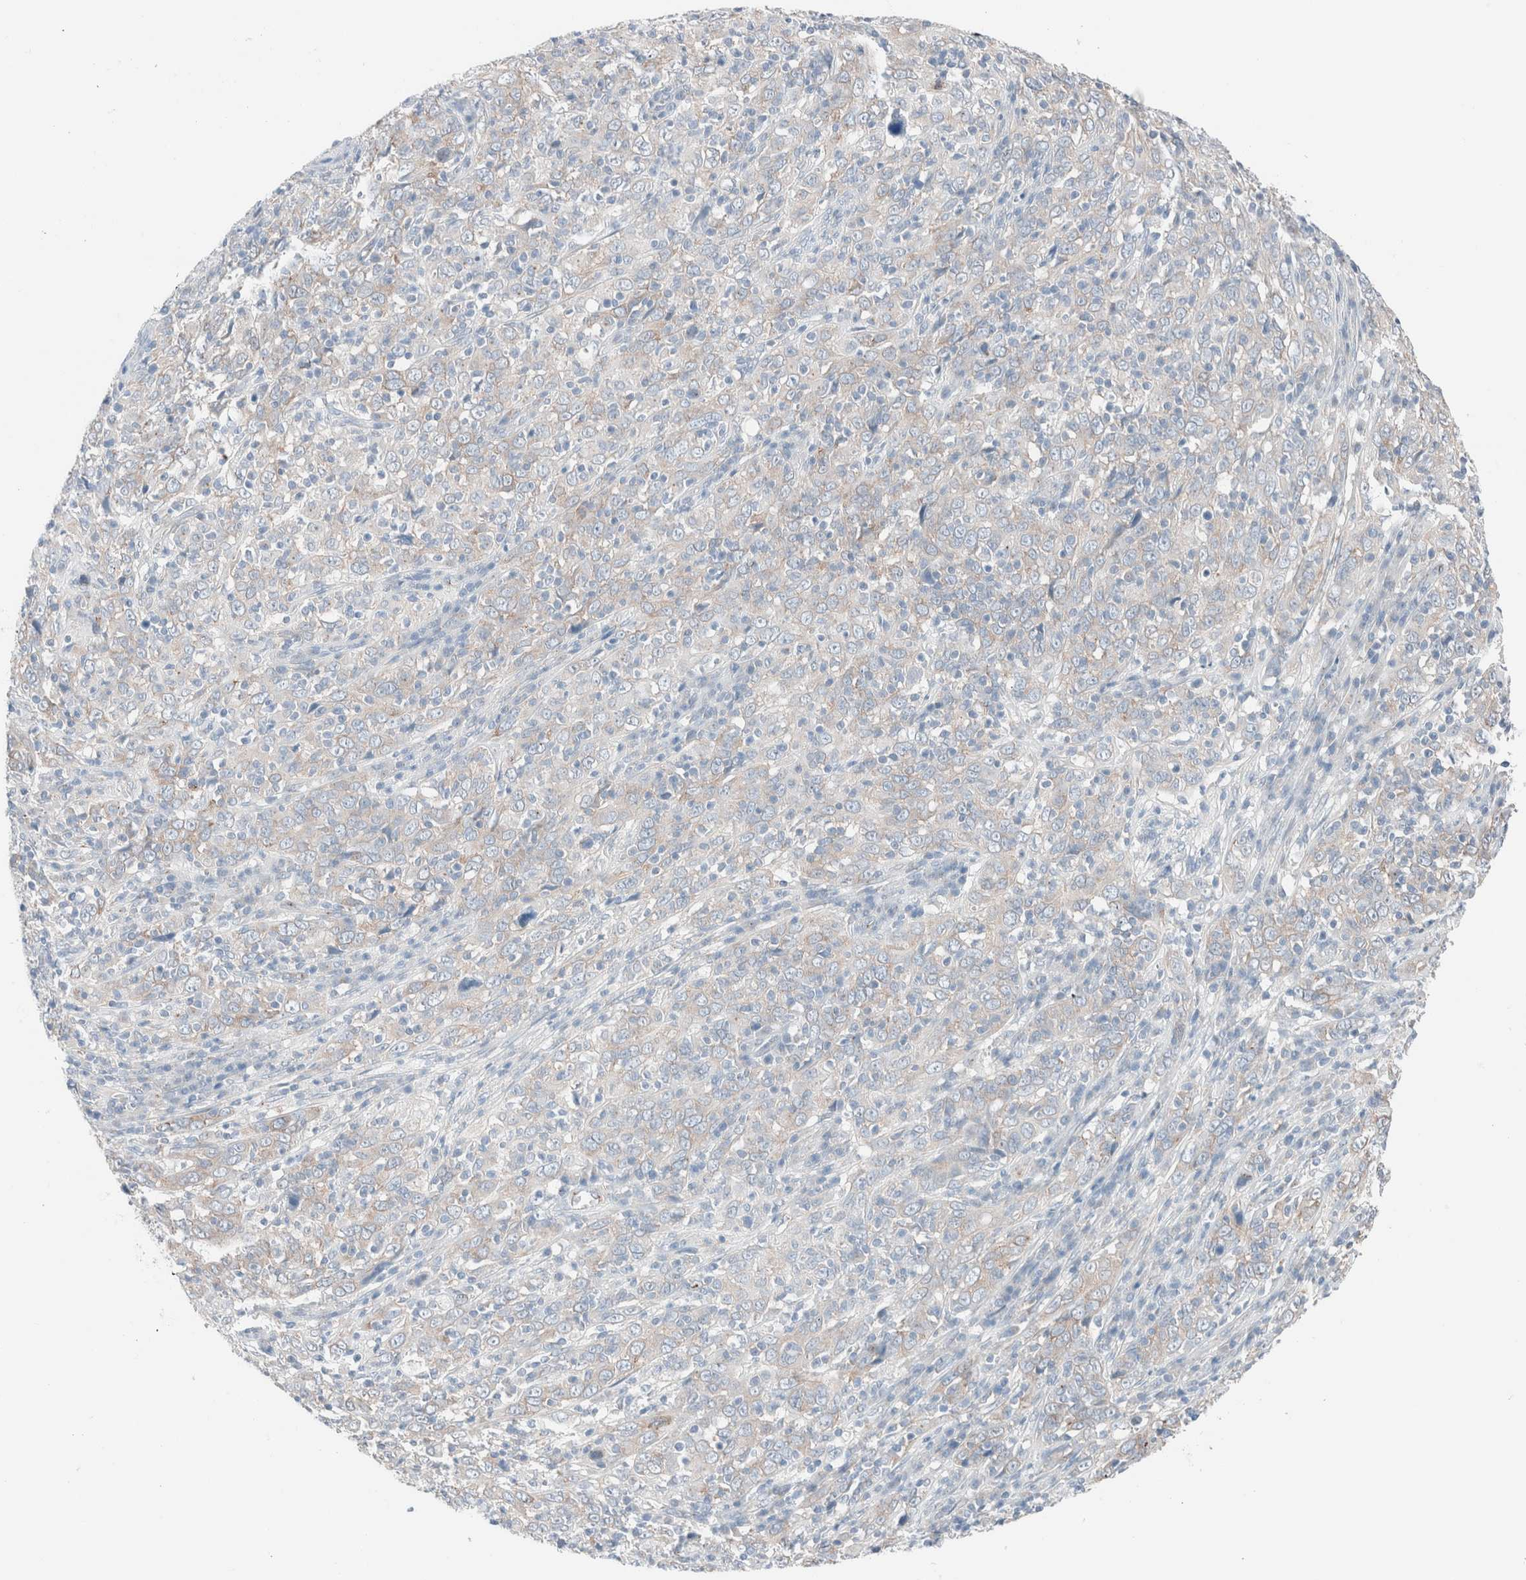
{"staining": {"intensity": "weak", "quantity": "25%-75%", "location": "cytoplasmic/membranous"}, "tissue": "cervical cancer", "cell_type": "Tumor cells", "image_type": "cancer", "snomed": [{"axis": "morphology", "description": "Squamous cell carcinoma, NOS"}, {"axis": "topography", "description": "Cervix"}], "caption": "Tumor cells exhibit low levels of weak cytoplasmic/membranous positivity in about 25%-75% of cells in cervical cancer.", "gene": "CASC3", "patient": {"sex": "female", "age": 46}}